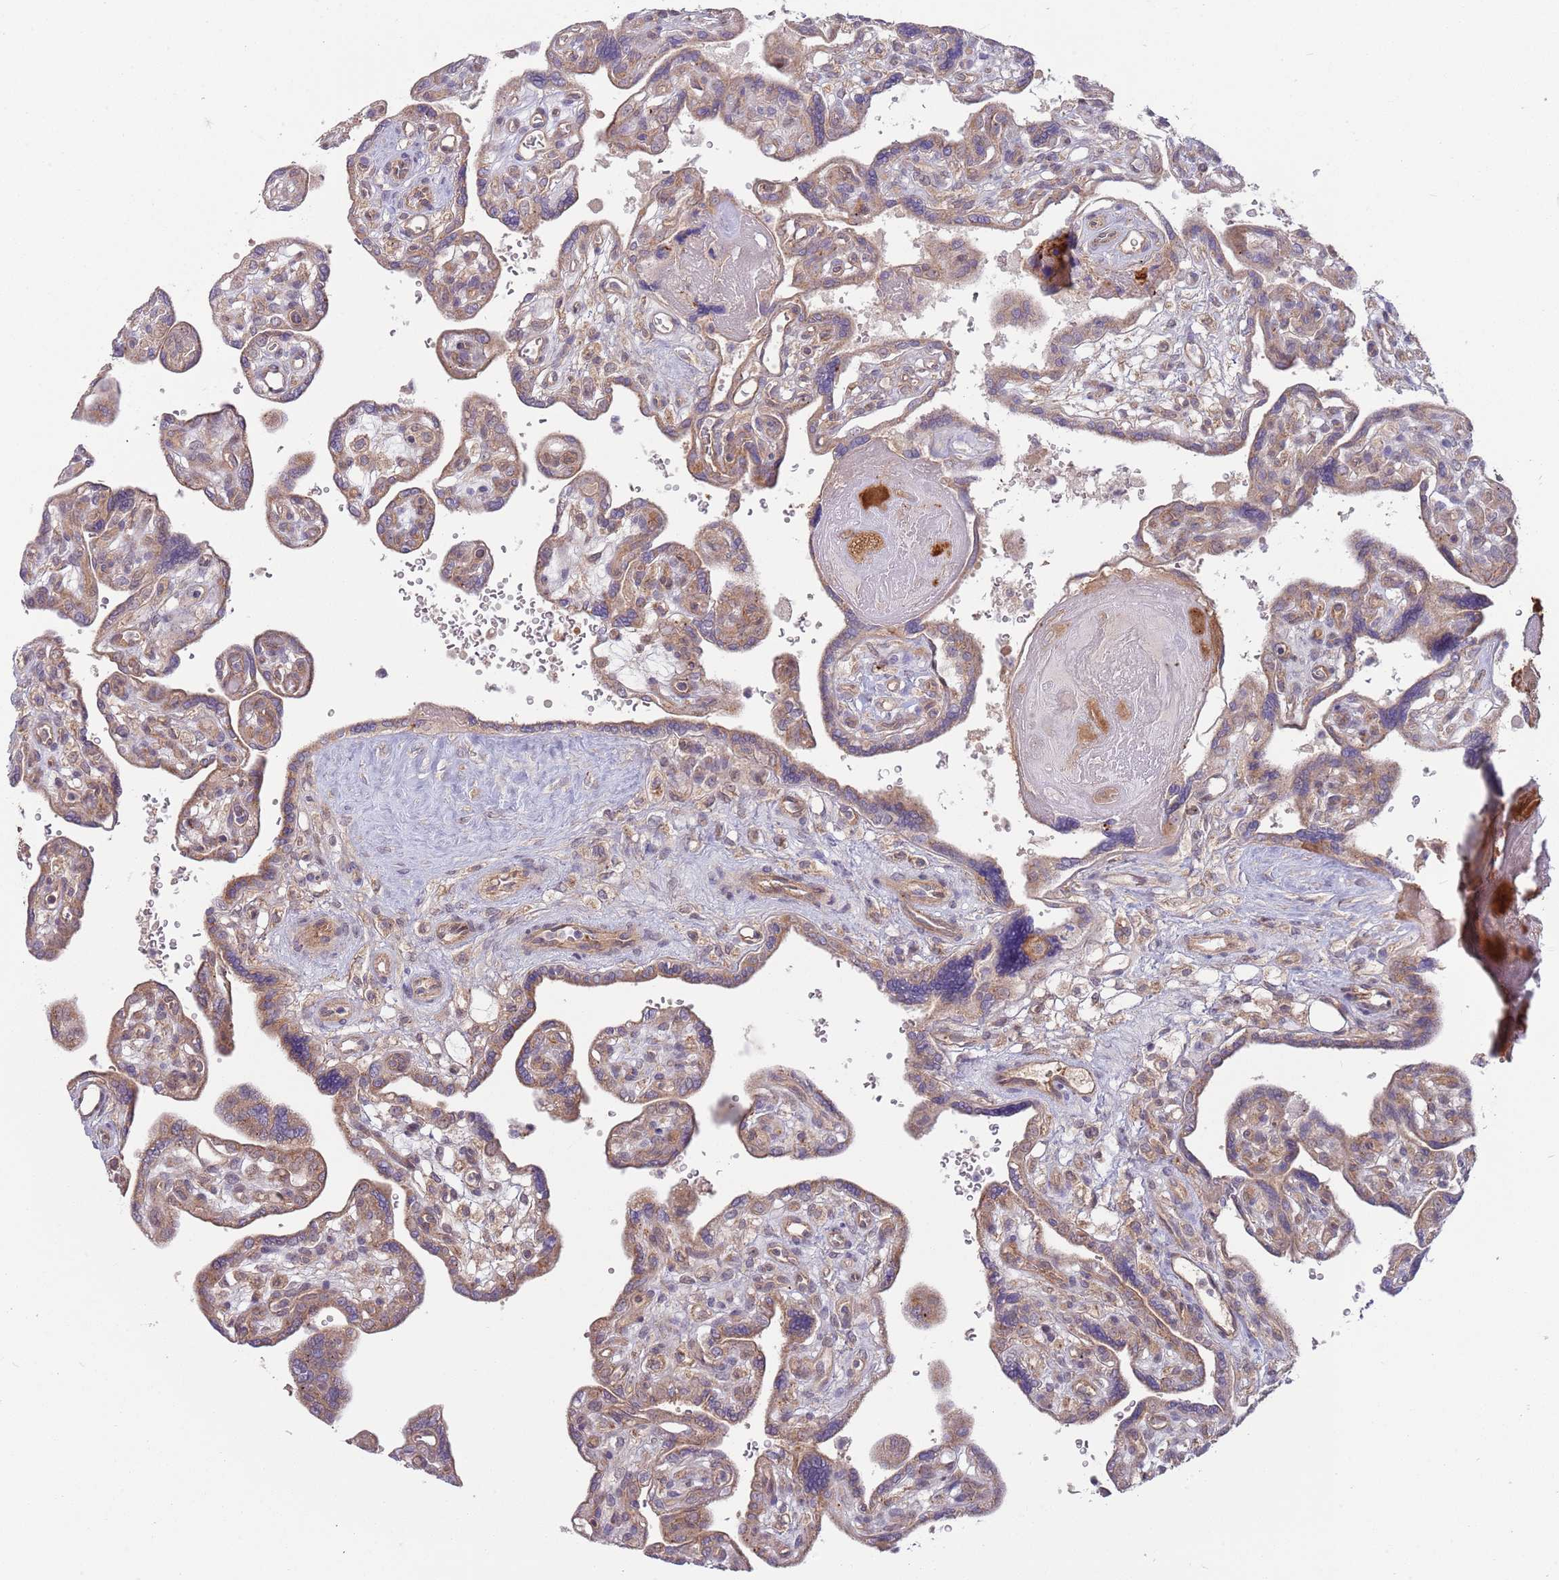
{"staining": {"intensity": "moderate", "quantity": ">75%", "location": "cytoplasmic/membranous"}, "tissue": "placenta", "cell_type": "Trophoblastic cells", "image_type": "normal", "snomed": [{"axis": "morphology", "description": "Normal tissue, NOS"}, {"axis": "topography", "description": "Placenta"}], "caption": "Moderate cytoplasmic/membranous protein expression is present in approximately >75% of trophoblastic cells in placenta.", "gene": "SAV1", "patient": {"sex": "female", "age": 39}}